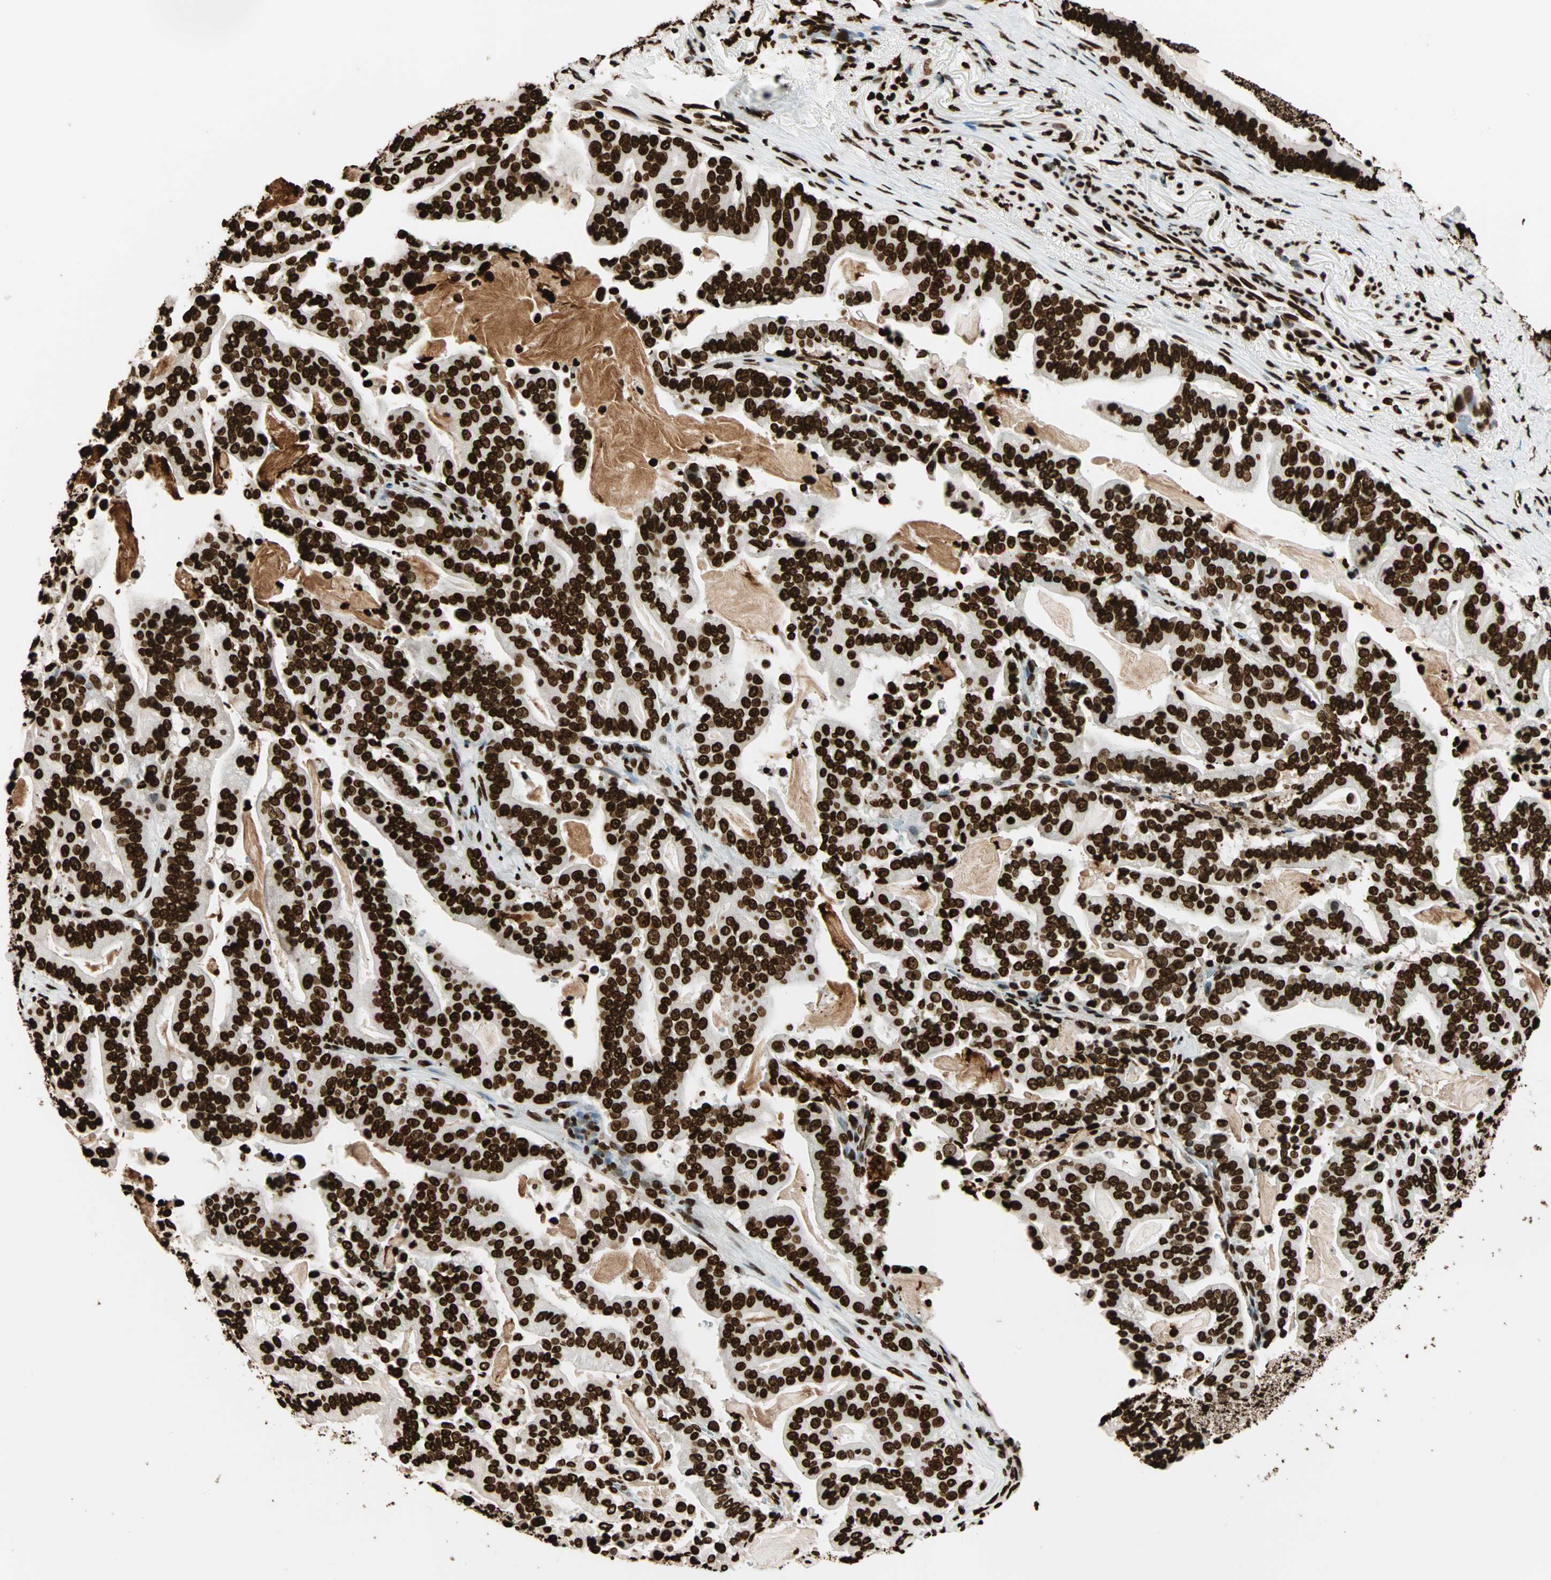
{"staining": {"intensity": "strong", "quantity": ">75%", "location": "nuclear"}, "tissue": "pancreatic cancer", "cell_type": "Tumor cells", "image_type": "cancer", "snomed": [{"axis": "morphology", "description": "Adenocarcinoma, NOS"}, {"axis": "topography", "description": "Pancreas"}], "caption": "Strong nuclear expression for a protein is present in approximately >75% of tumor cells of adenocarcinoma (pancreatic) using immunohistochemistry.", "gene": "GLI2", "patient": {"sex": "male", "age": 63}}